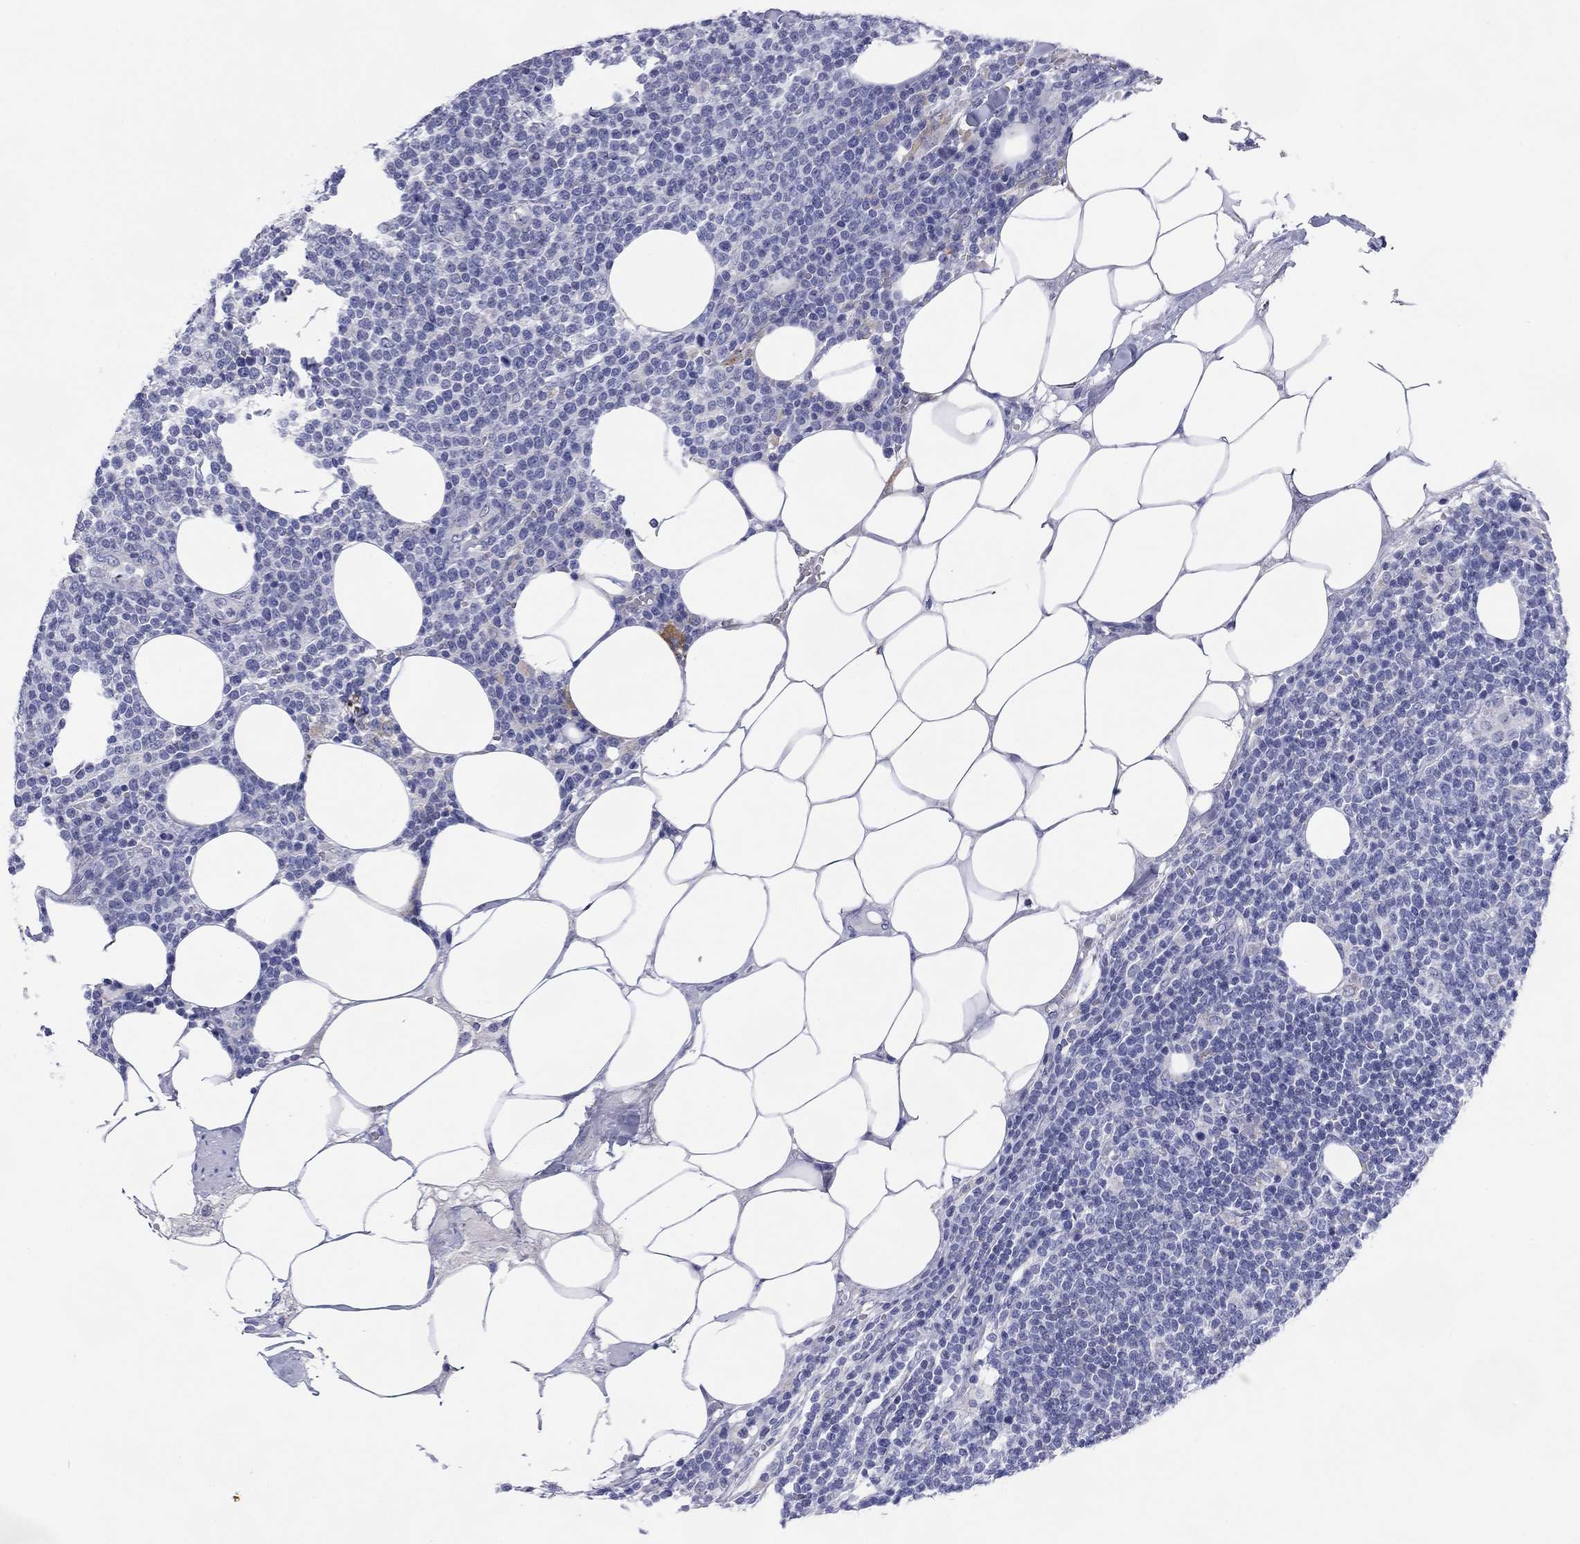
{"staining": {"intensity": "negative", "quantity": "none", "location": "none"}, "tissue": "lymphoma", "cell_type": "Tumor cells", "image_type": "cancer", "snomed": [{"axis": "morphology", "description": "Malignant lymphoma, non-Hodgkin's type, High grade"}, {"axis": "topography", "description": "Lymph node"}], "caption": "Image shows no significant protein staining in tumor cells of lymphoma. Brightfield microscopy of immunohistochemistry (IHC) stained with DAB (3,3'-diaminobenzidine) (brown) and hematoxylin (blue), captured at high magnification.", "gene": "MGST3", "patient": {"sex": "male", "age": 61}}